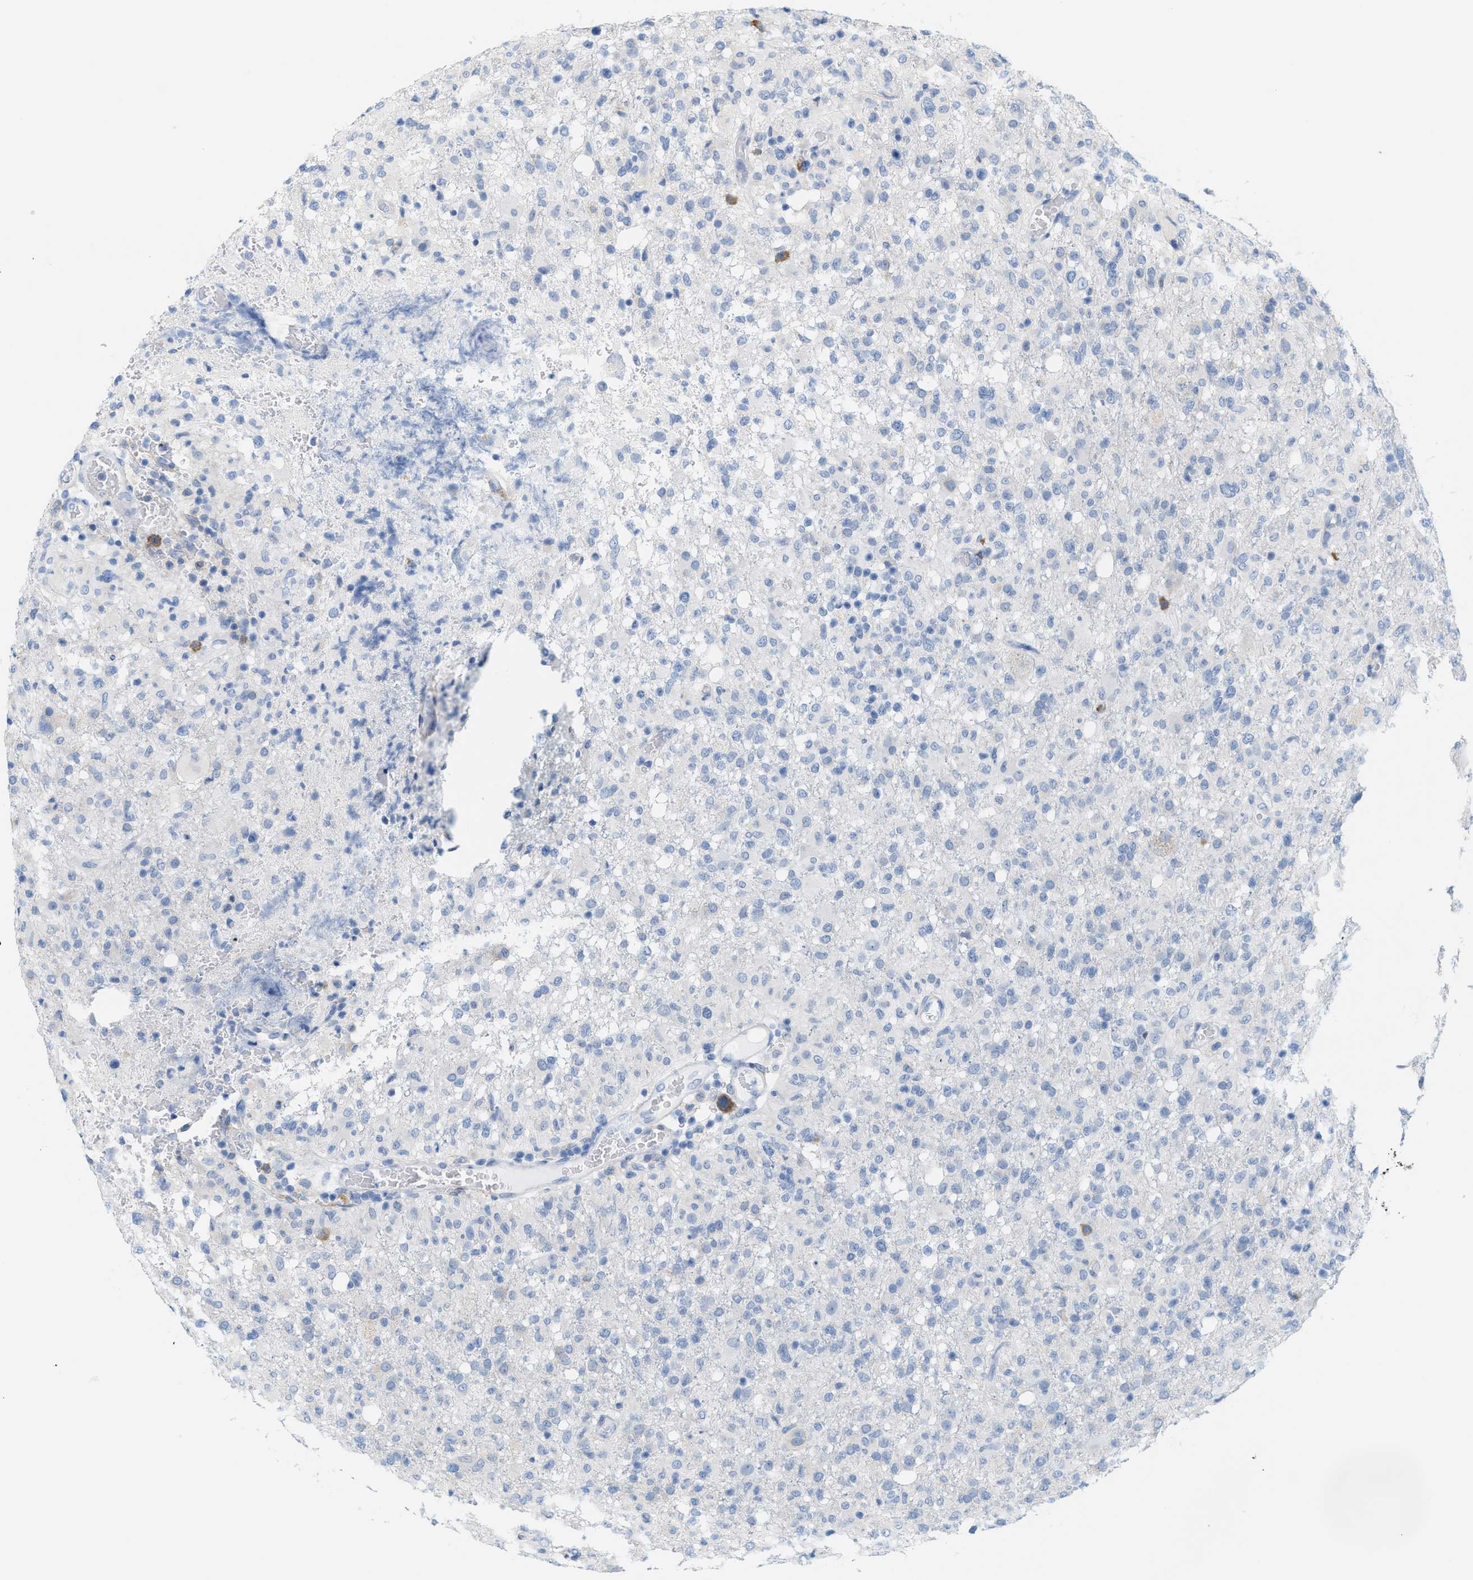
{"staining": {"intensity": "negative", "quantity": "none", "location": "none"}, "tissue": "glioma", "cell_type": "Tumor cells", "image_type": "cancer", "snomed": [{"axis": "morphology", "description": "Glioma, malignant, High grade"}, {"axis": "topography", "description": "Brain"}], "caption": "High-grade glioma (malignant) was stained to show a protein in brown. There is no significant staining in tumor cells.", "gene": "KIFC3", "patient": {"sex": "female", "age": 57}}